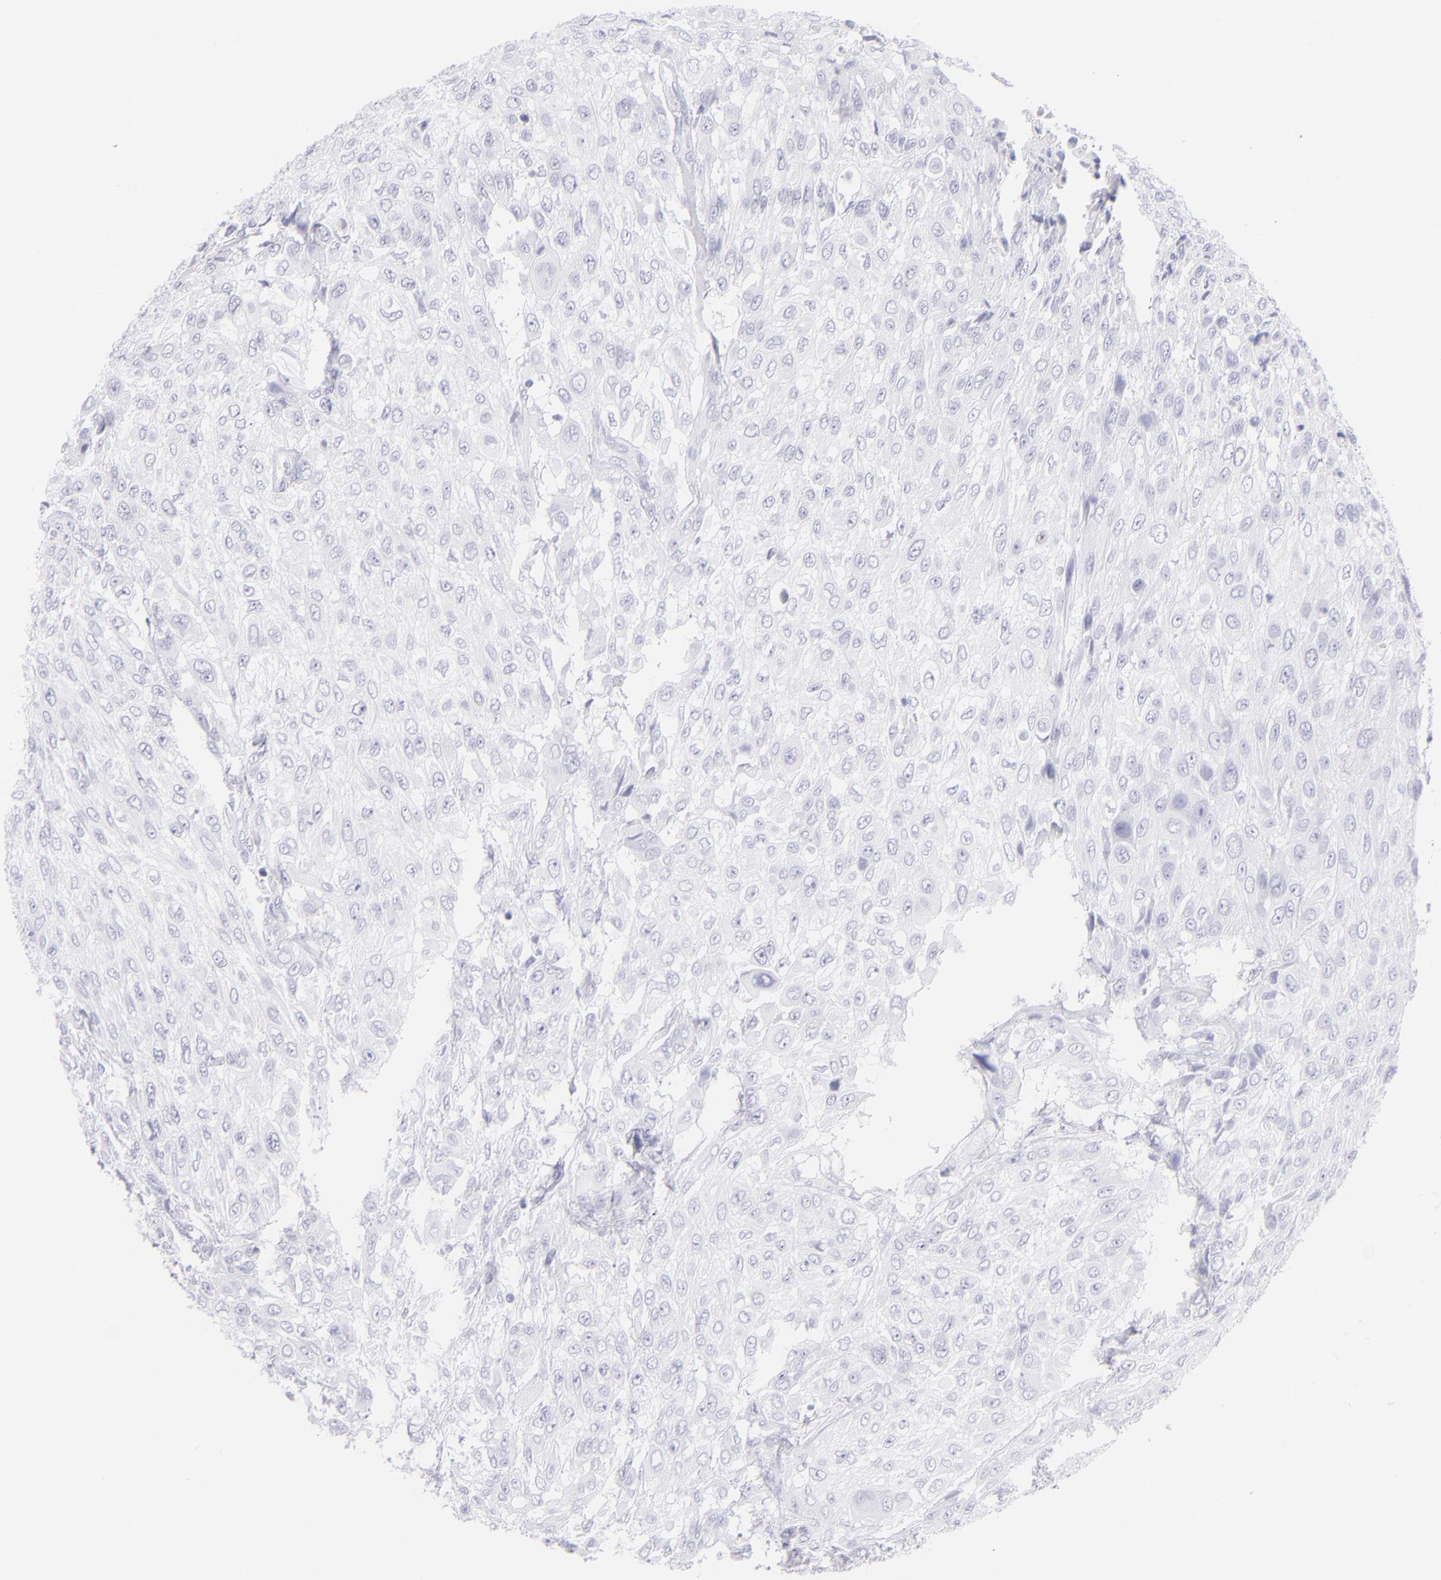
{"staining": {"intensity": "negative", "quantity": "none", "location": "none"}, "tissue": "urothelial cancer", "cell_type": "Tumor cells", "image_type": "cancer", "snomed": [{"axis": "morphology", "description": "Urothelial carcinoma, High grade"}, {"axis": "topography", "description": "Urinary bladder"}], "caption": "Immunohistochemical staining of human high-grade urothelial carcinoma reveals no significant expression in tumor cells.", "gene": "CNP", "patient": {"sex": "male", "age": 57}}